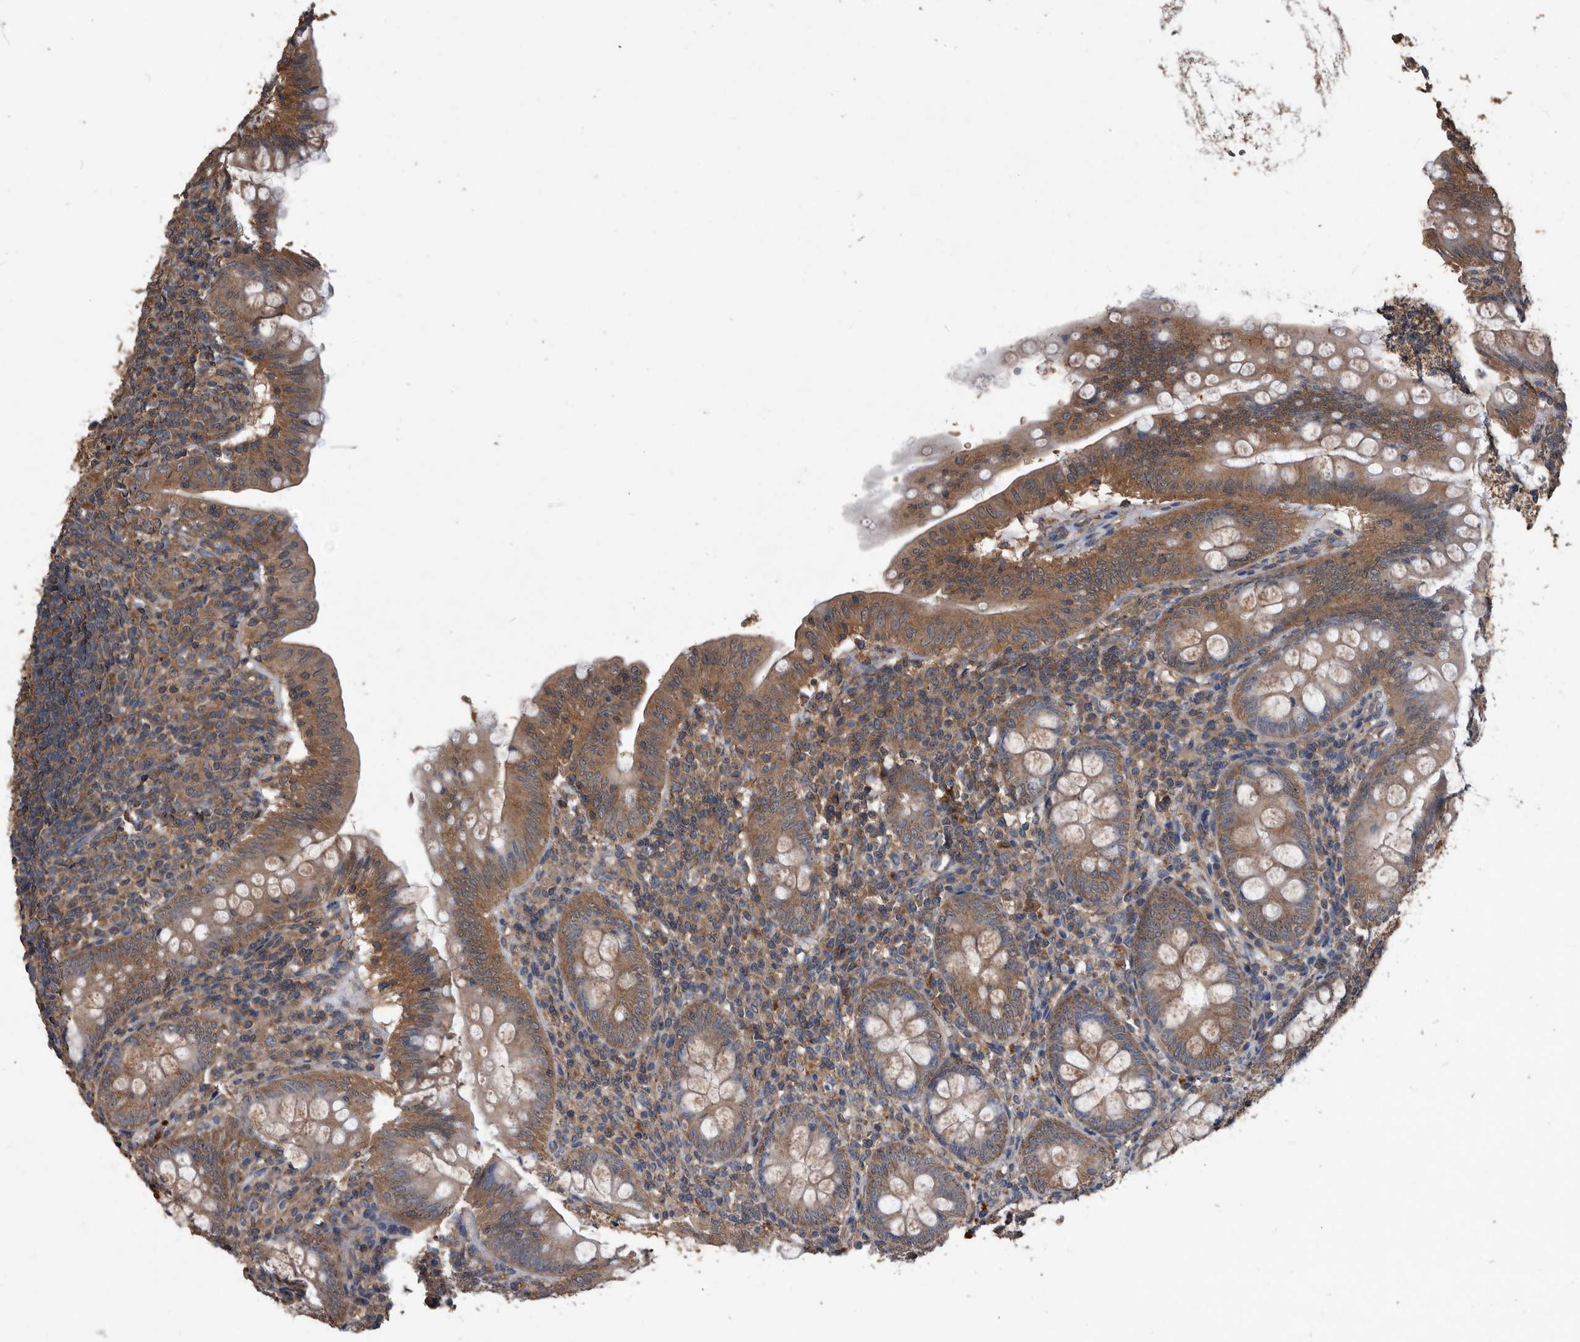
{"staining": {"intensity": "moderate", "quantity": ">75%", "location": "cytoplasmic/membranous"}, "tissue": "appendix", "cell_type": "Glandular cells", "image_type": "normal", "snomed": [{"axis": "morphology", "description": "Normal tissue, NOS"}, {"axis": "topography", "description": "Appendix"}], "caption": "High-magnification brightfield microscopy of benign appendix stained with DAB (brown) and counterstained with hematoxylin (blue). glandular cells exhibit moderate cytoplasmic/membranous expression is identified in about>75% of cells.", "gene": "NRBP1", "patient": {"sex": "male", "age": 14}}